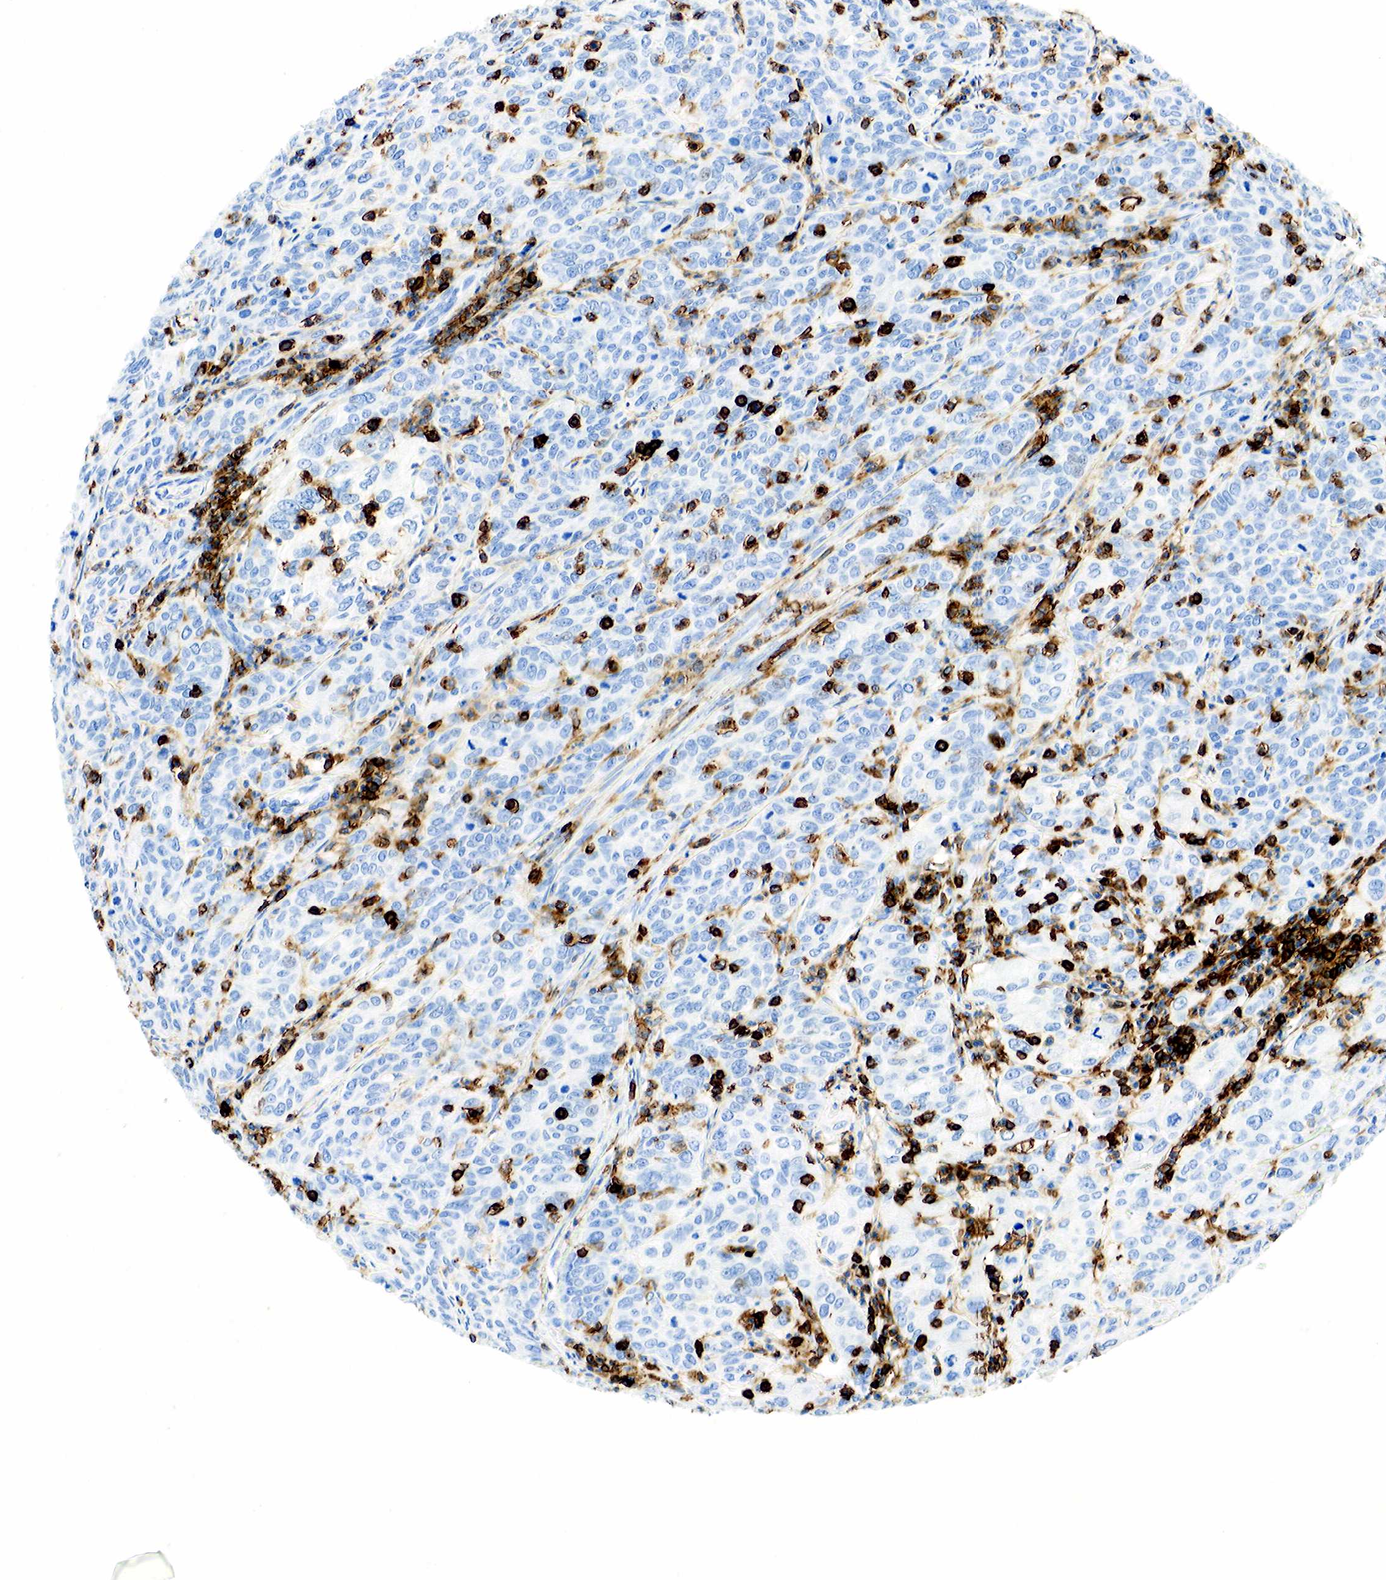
{"staining": {"intensity": "negative", "quantity": "none", "location": "none"}, "tissue": "cervical cancer", "cell_type": "Tumor cells", "image_type": "cancer", "snomed": [{"axis": "morphology", "description": "Squamous cell carcinoma, NOS"}, {"axis": "topography", "description": "Cervix"}], "caption": "The IHC photomicrograph has no significant positivity in tumor cells of cervical cancer tissue.", "gene": "PTPRC", "patient": {"sex": "female", "age": 38}}